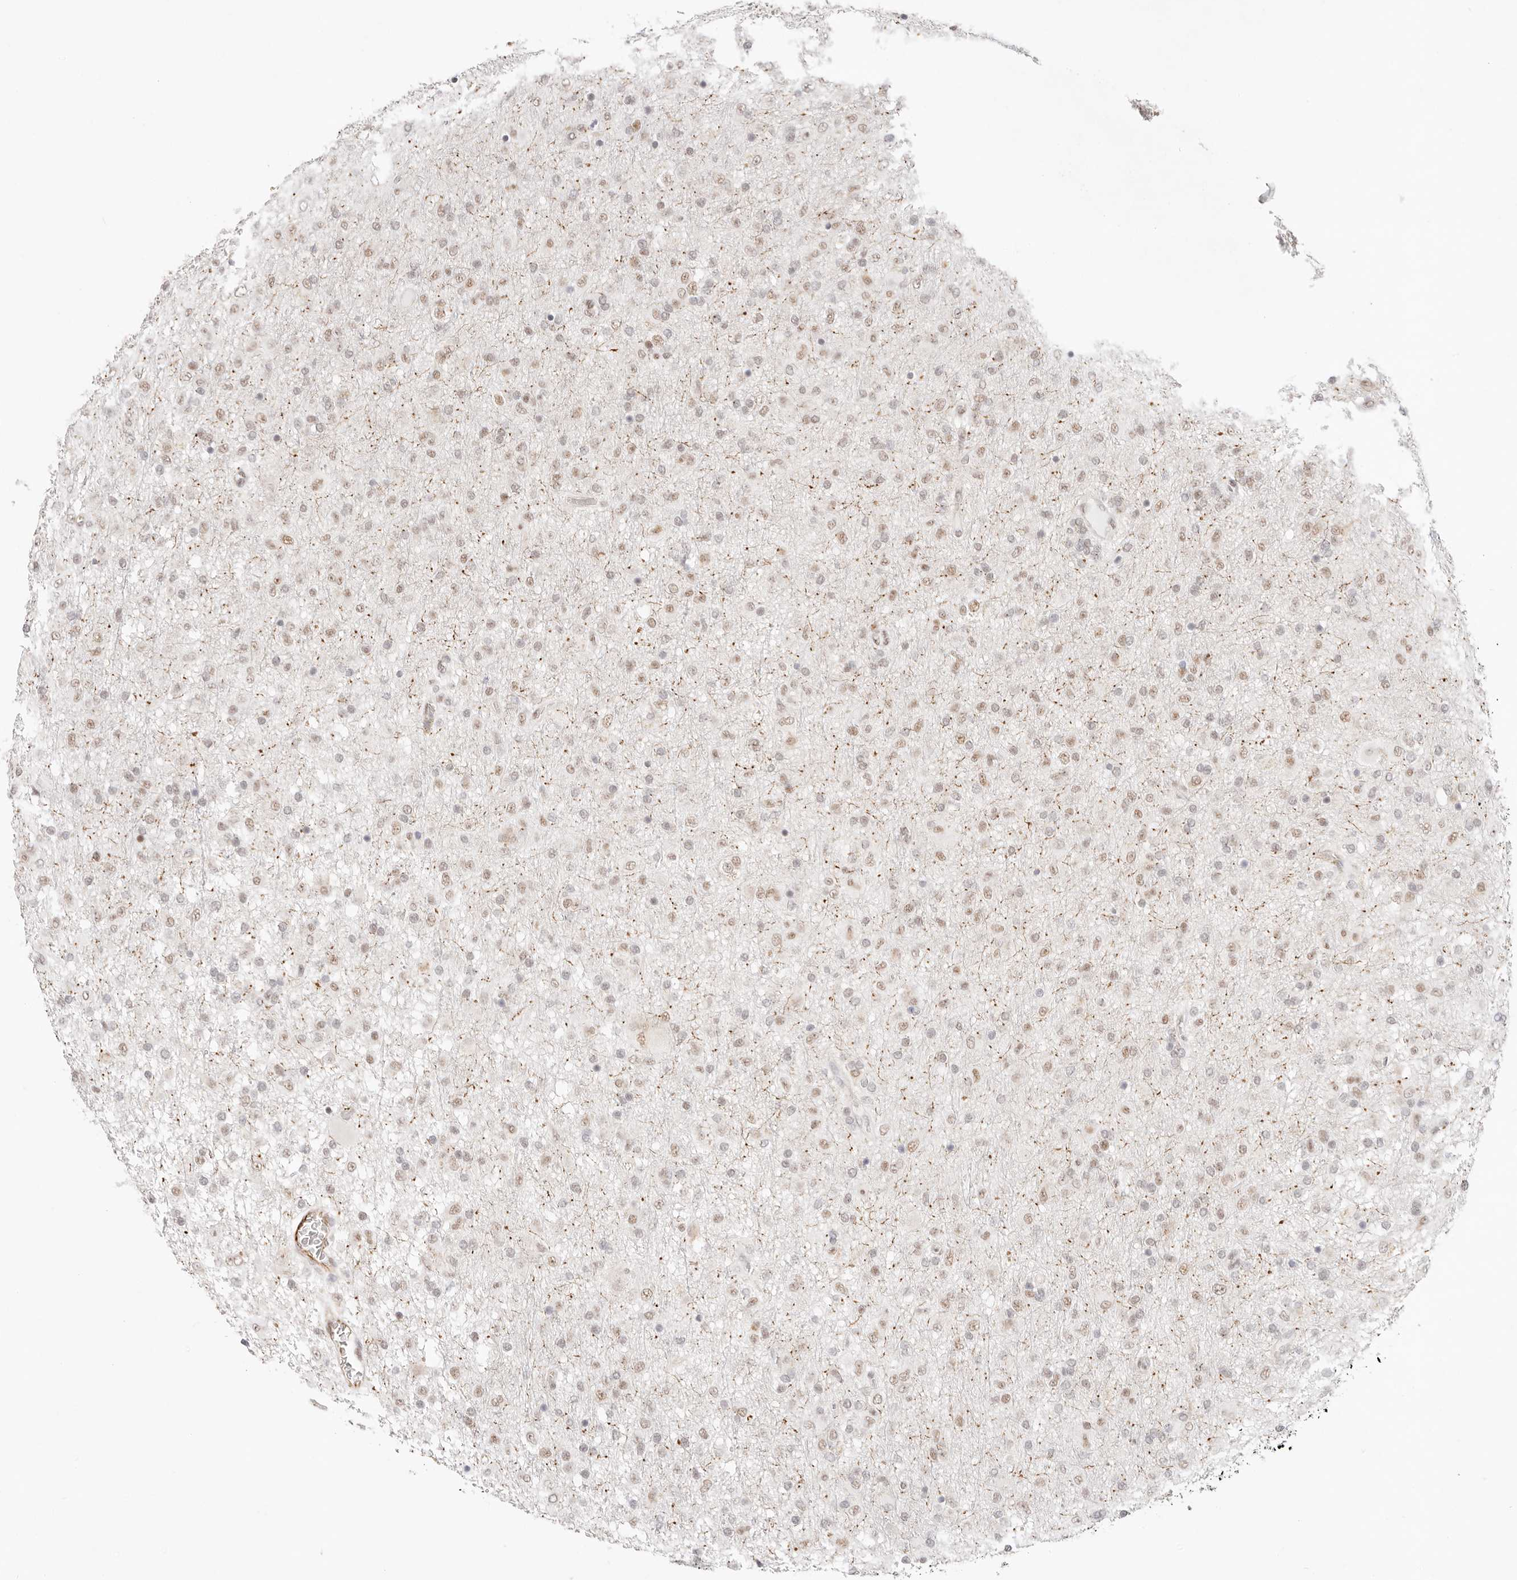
{"staining": {"intensity": "weak", "quantity": "25%-75%", "location": "nuclear"}, "tissue": "glioma", "cell_type": "Tumor cells", "image_type": "cancer", "snomed": [{"axis": "morphology", "description": "Glioma, malignant, Low grade"}, {"axis": "topography", "description": "Brain"}], "caption": "There is low levels of weak nuclear positivity in tumor cells of glioma, as demonstrated by immunohistochemical staining (brown color).", "gene": "ZC3H11A", "patient": {"sex": "male", "age": 65}}